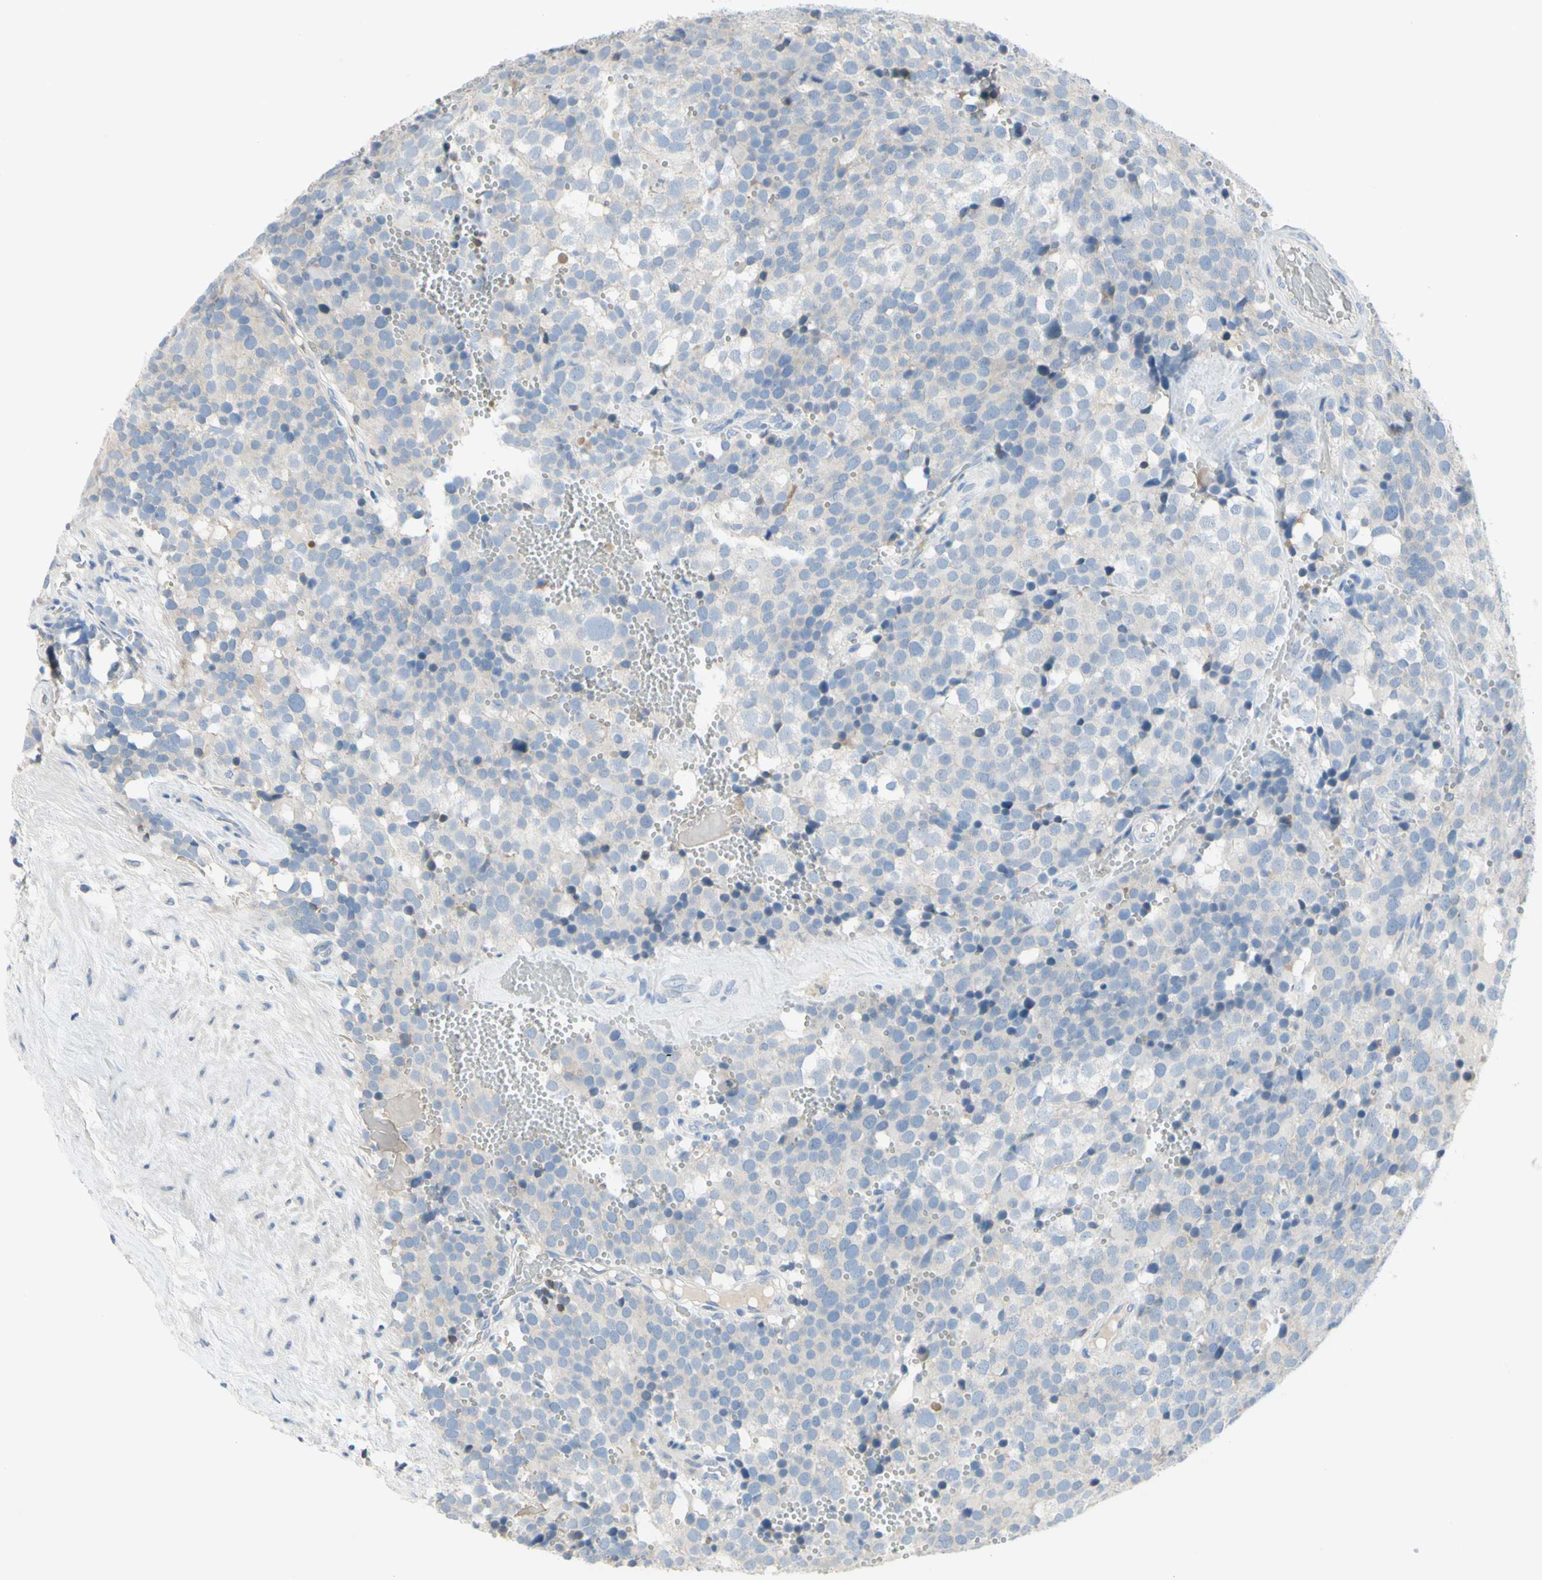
{"staining": {"intensity": "weak", "quantity": ">75%", "location": "cytoplasmic/membranous"}, "tissue": "testis cancer", "cell_type": "Tumor cells", "image_type": "cancer", "snomed": [{"axis": "morphology", "description": "Seminoma, NOS"}, {"axis": "topography", "description": "Testis"}], "caption": "Seminoma (testis) stained with DAB (3,3'-diaminobenzidine) immunohistochemistry (IHC) reveals low levels of weak cytoplasmic/membranous staining in approximately >75% of tumor cells.", "gene": "MUC1", "patient": {"sex": "male", "age": 71}}